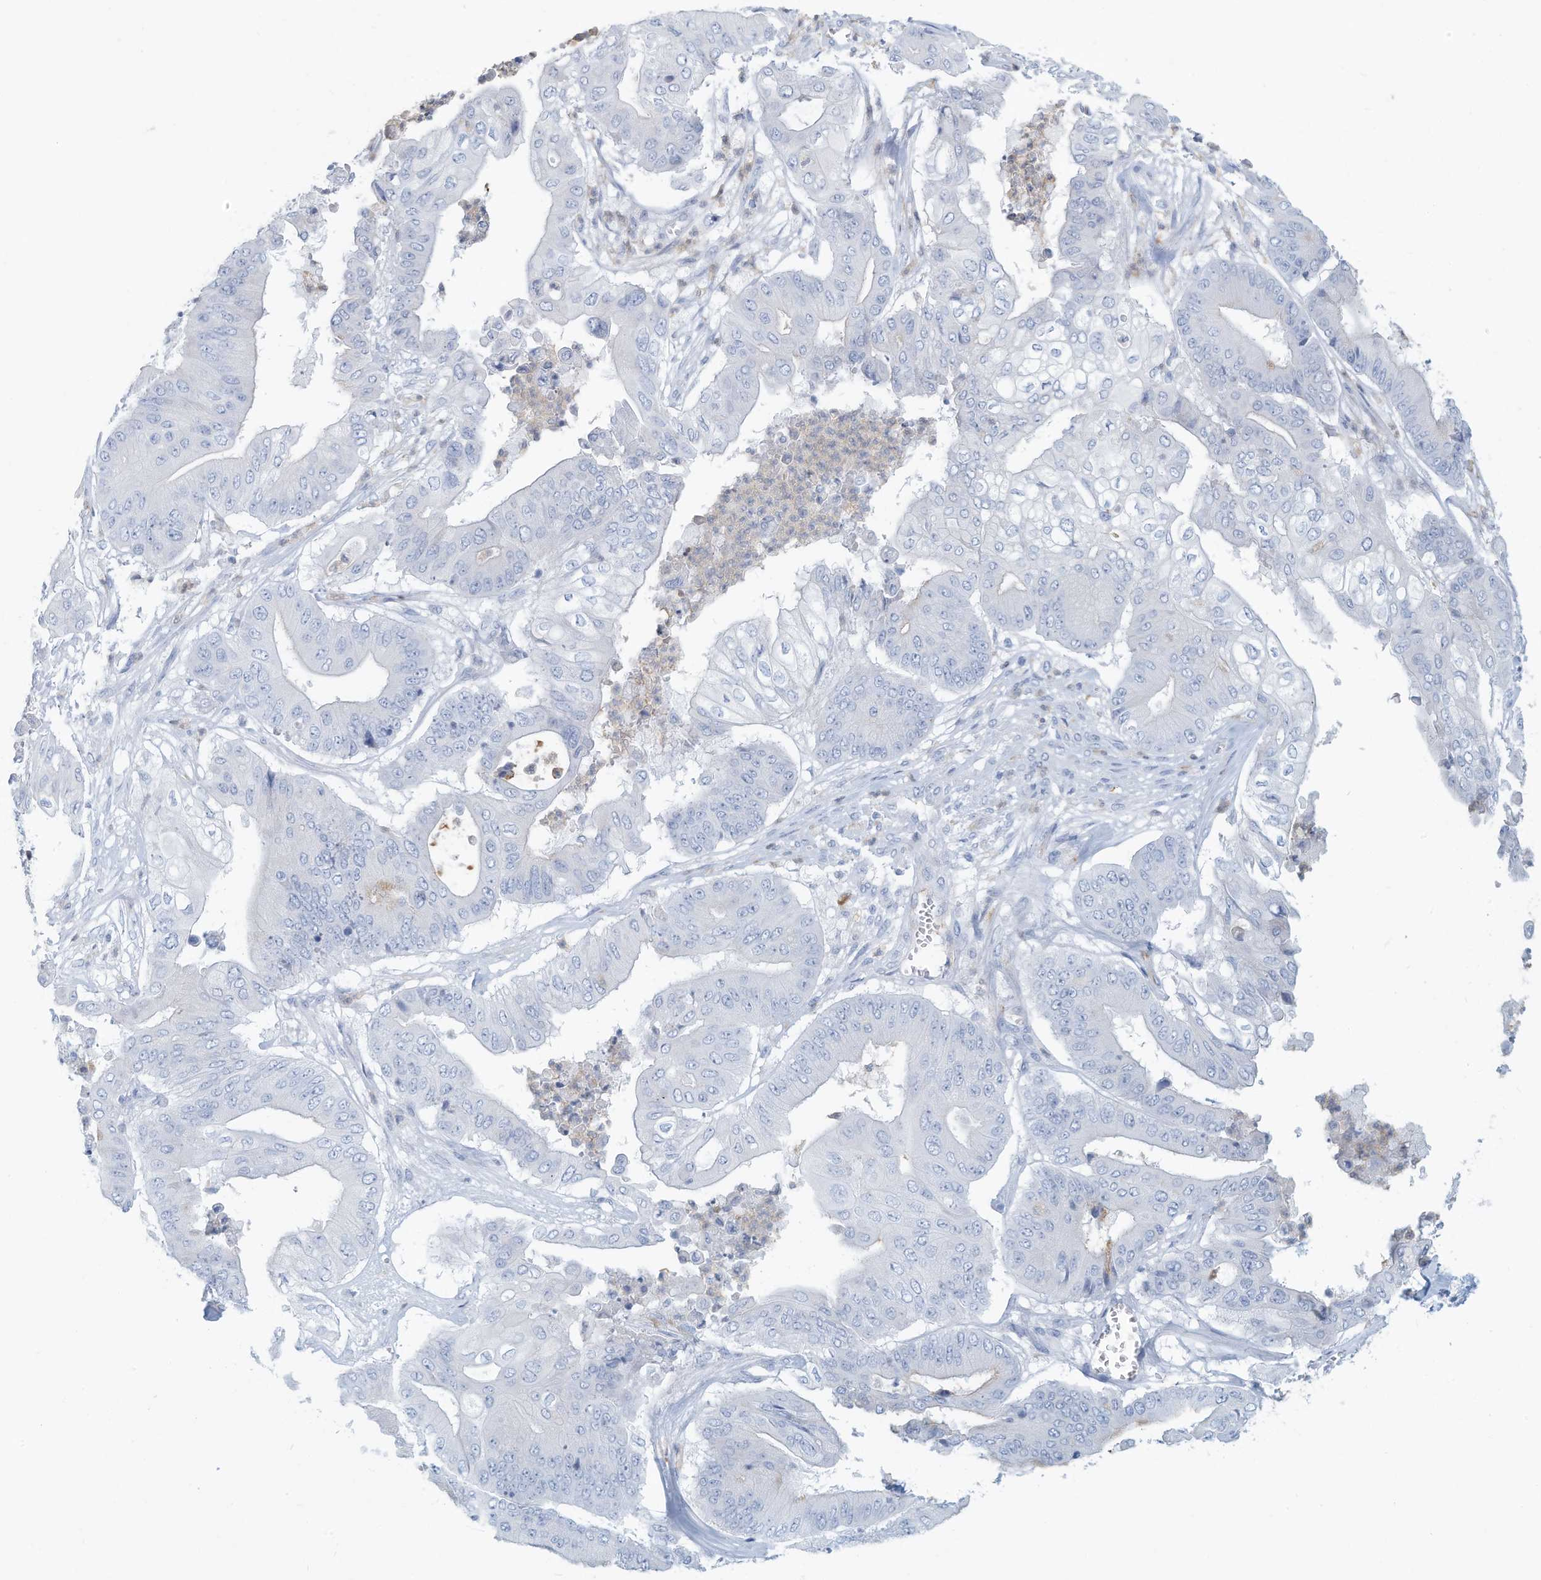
{"staining": {"intensity": "negative", "quantity": "none", "location": "none"}, "tissue": "pancreatic cancer", "cell_type": "Tumor cells", "image_type": "cancer", "snomed": [{"axis": "morphology", "description": "Adenocarcinoma, NOS"}, {"axis": "topography", "description": "Pancreas"}], "caption": "The photomicrograph shows no significant expression in tumor cells of pancreatic cancer (adenocarcinoma).", "gene": "ERI2", "patient": {"sex": "female", "age": 77}}